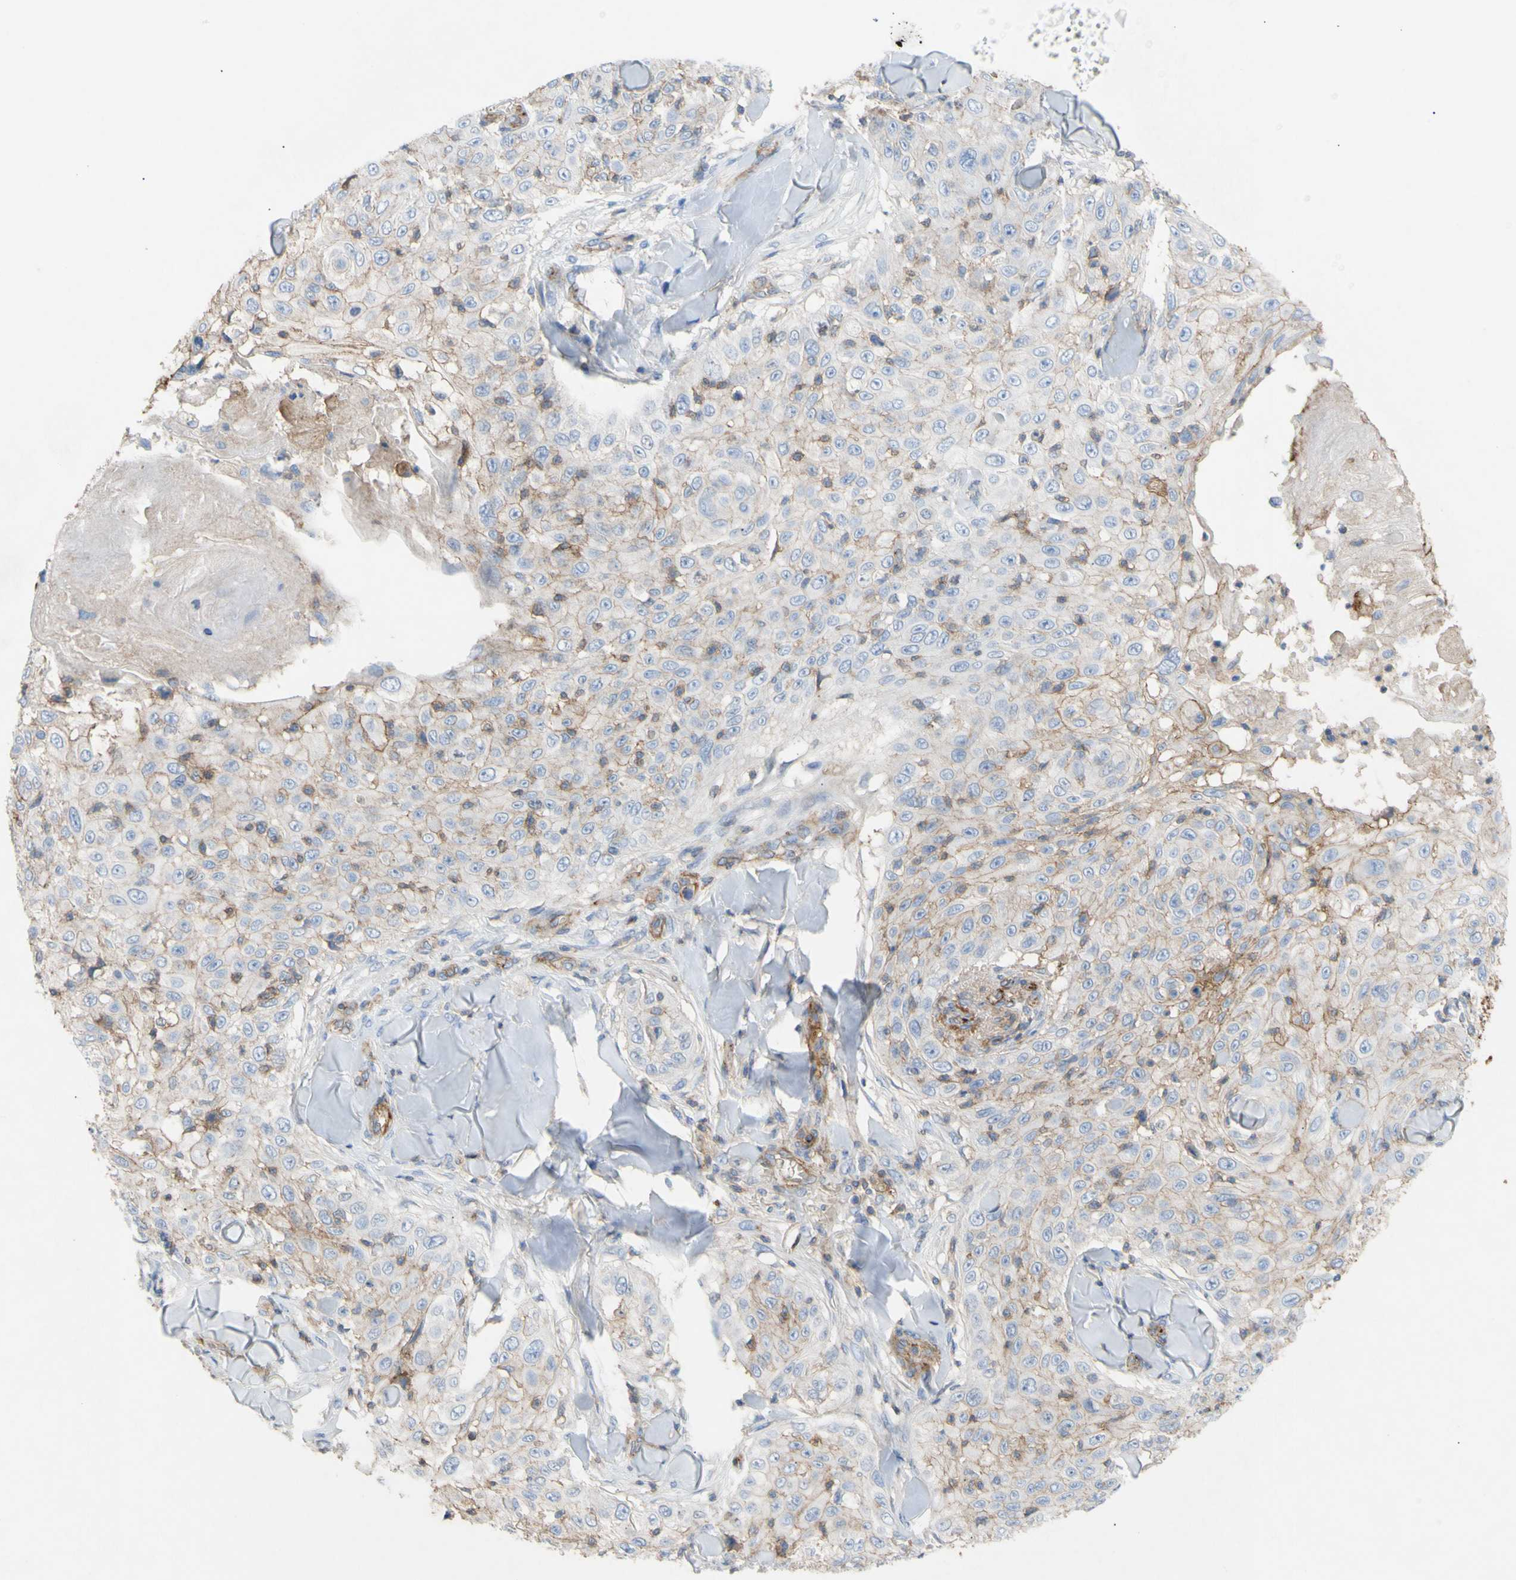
{"staining": {"intensity": "weak", "quantity": "25%-75%", "location": "cytoplasmic/membranous"}, "tissue": "skin cancer", "cell_type": "Tumor cells", "image_type": "cancer", "snomed": [{"axis": "morphology", "description": "Squamous cell carcinoma, NOS"}, {"axis": "topography", "description": "Skin"}], "caption": "Brown immunohistochemical staining in human skin cancer demonstrates weak cytoplasmic/membranous expression in about 25%-75% of tumor cells.", "gene": "ATP2A3", "patient": {"sex": "male", "age": 86}}